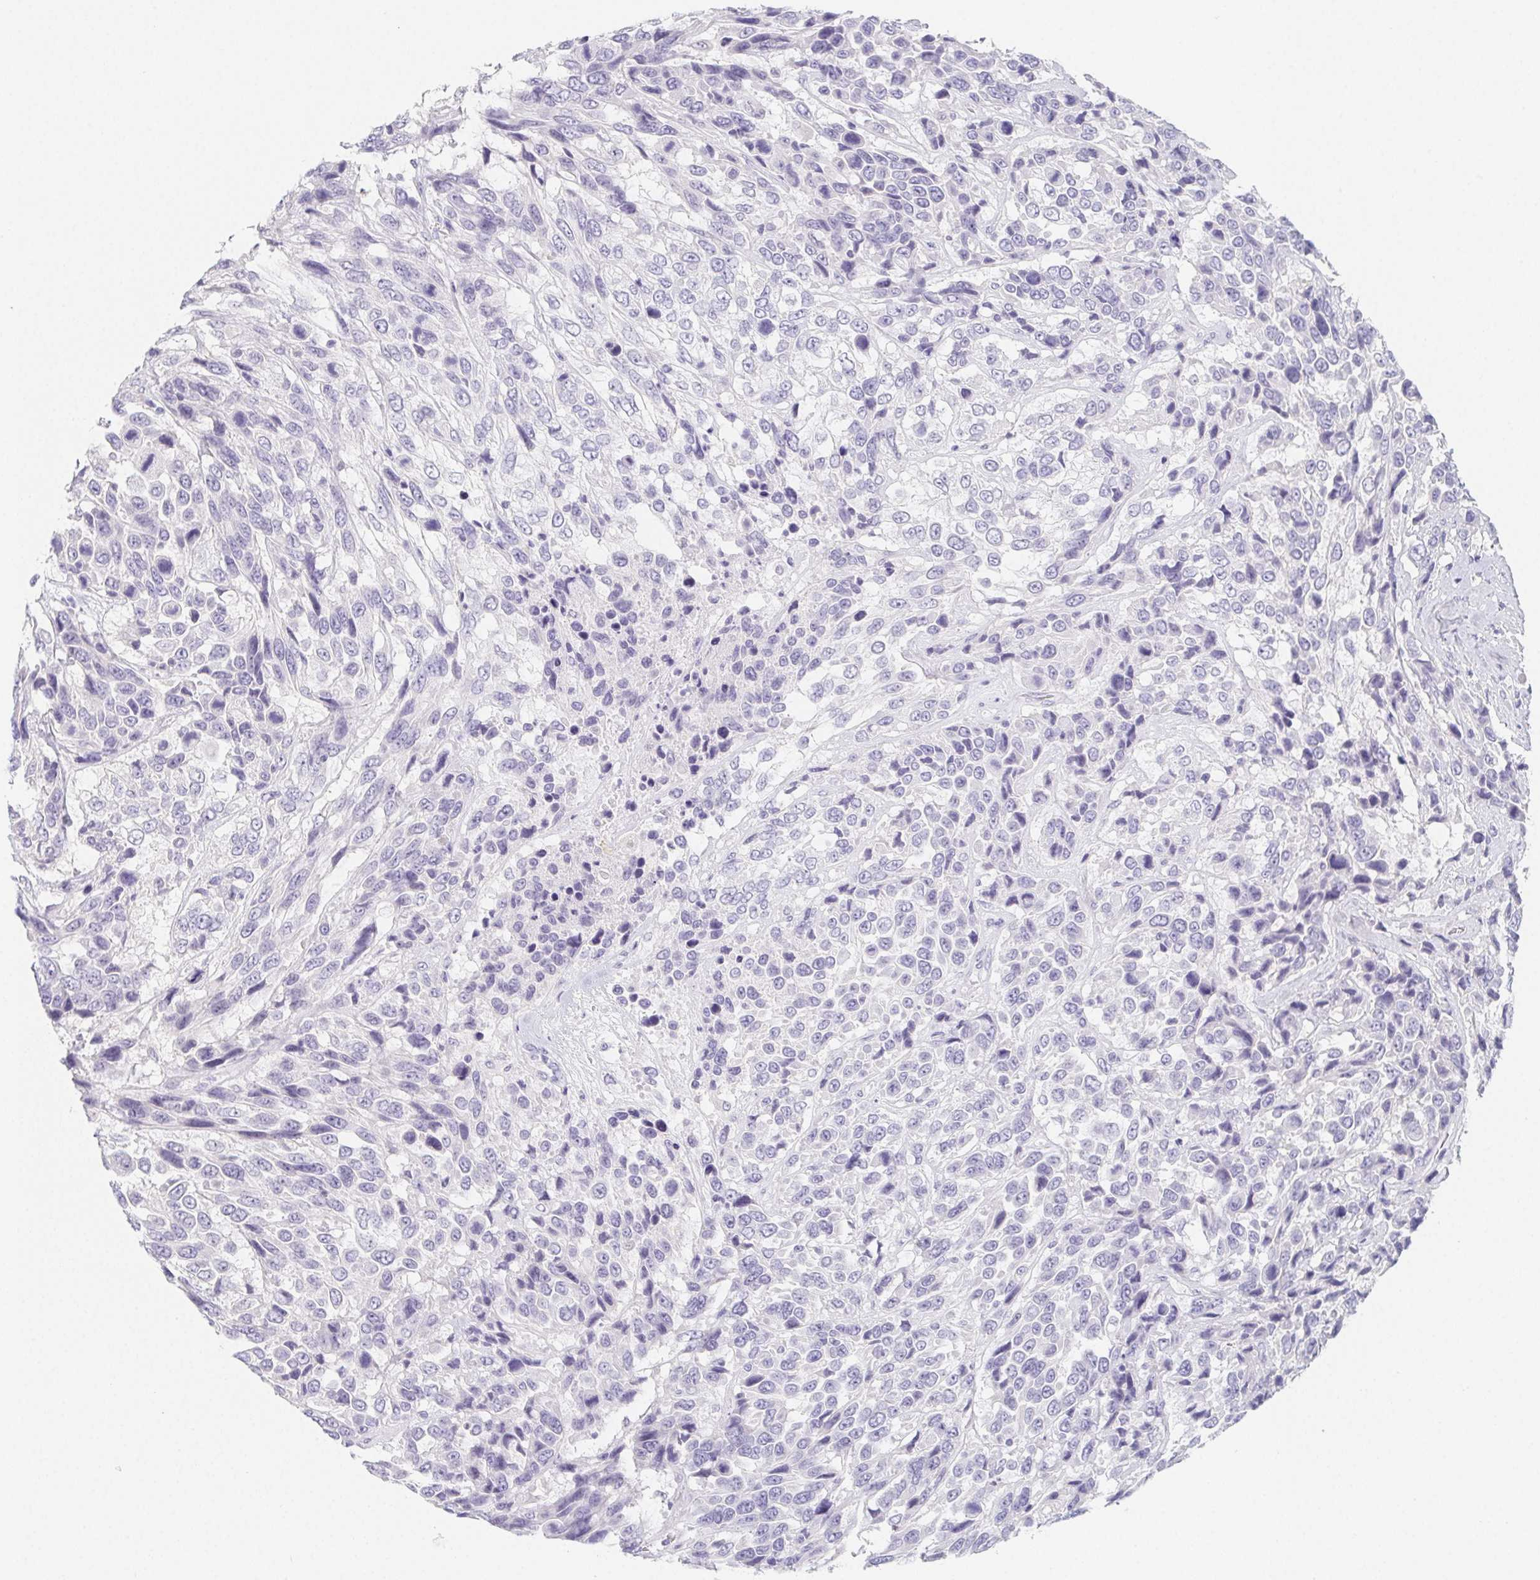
{"staining": {"intensity": "negative", "quantity": "none", "location": "none"}, "tissue": "urothelial cancer", "cell_type": "Tumor cells", "image_type": "cancer", "snomed": [{"axis": "morphology", "description": "Urothelial carcinoma, High grade"}, {"axis": "topography", "description": "Urinary bladder"}], "caption": "A histopathology image of human urothelial carcinoma (high-grade) is negative for staining in tumor cells.", "gene": "GLIPR1L1", "patient": {"sex": "female", "age": 70}}